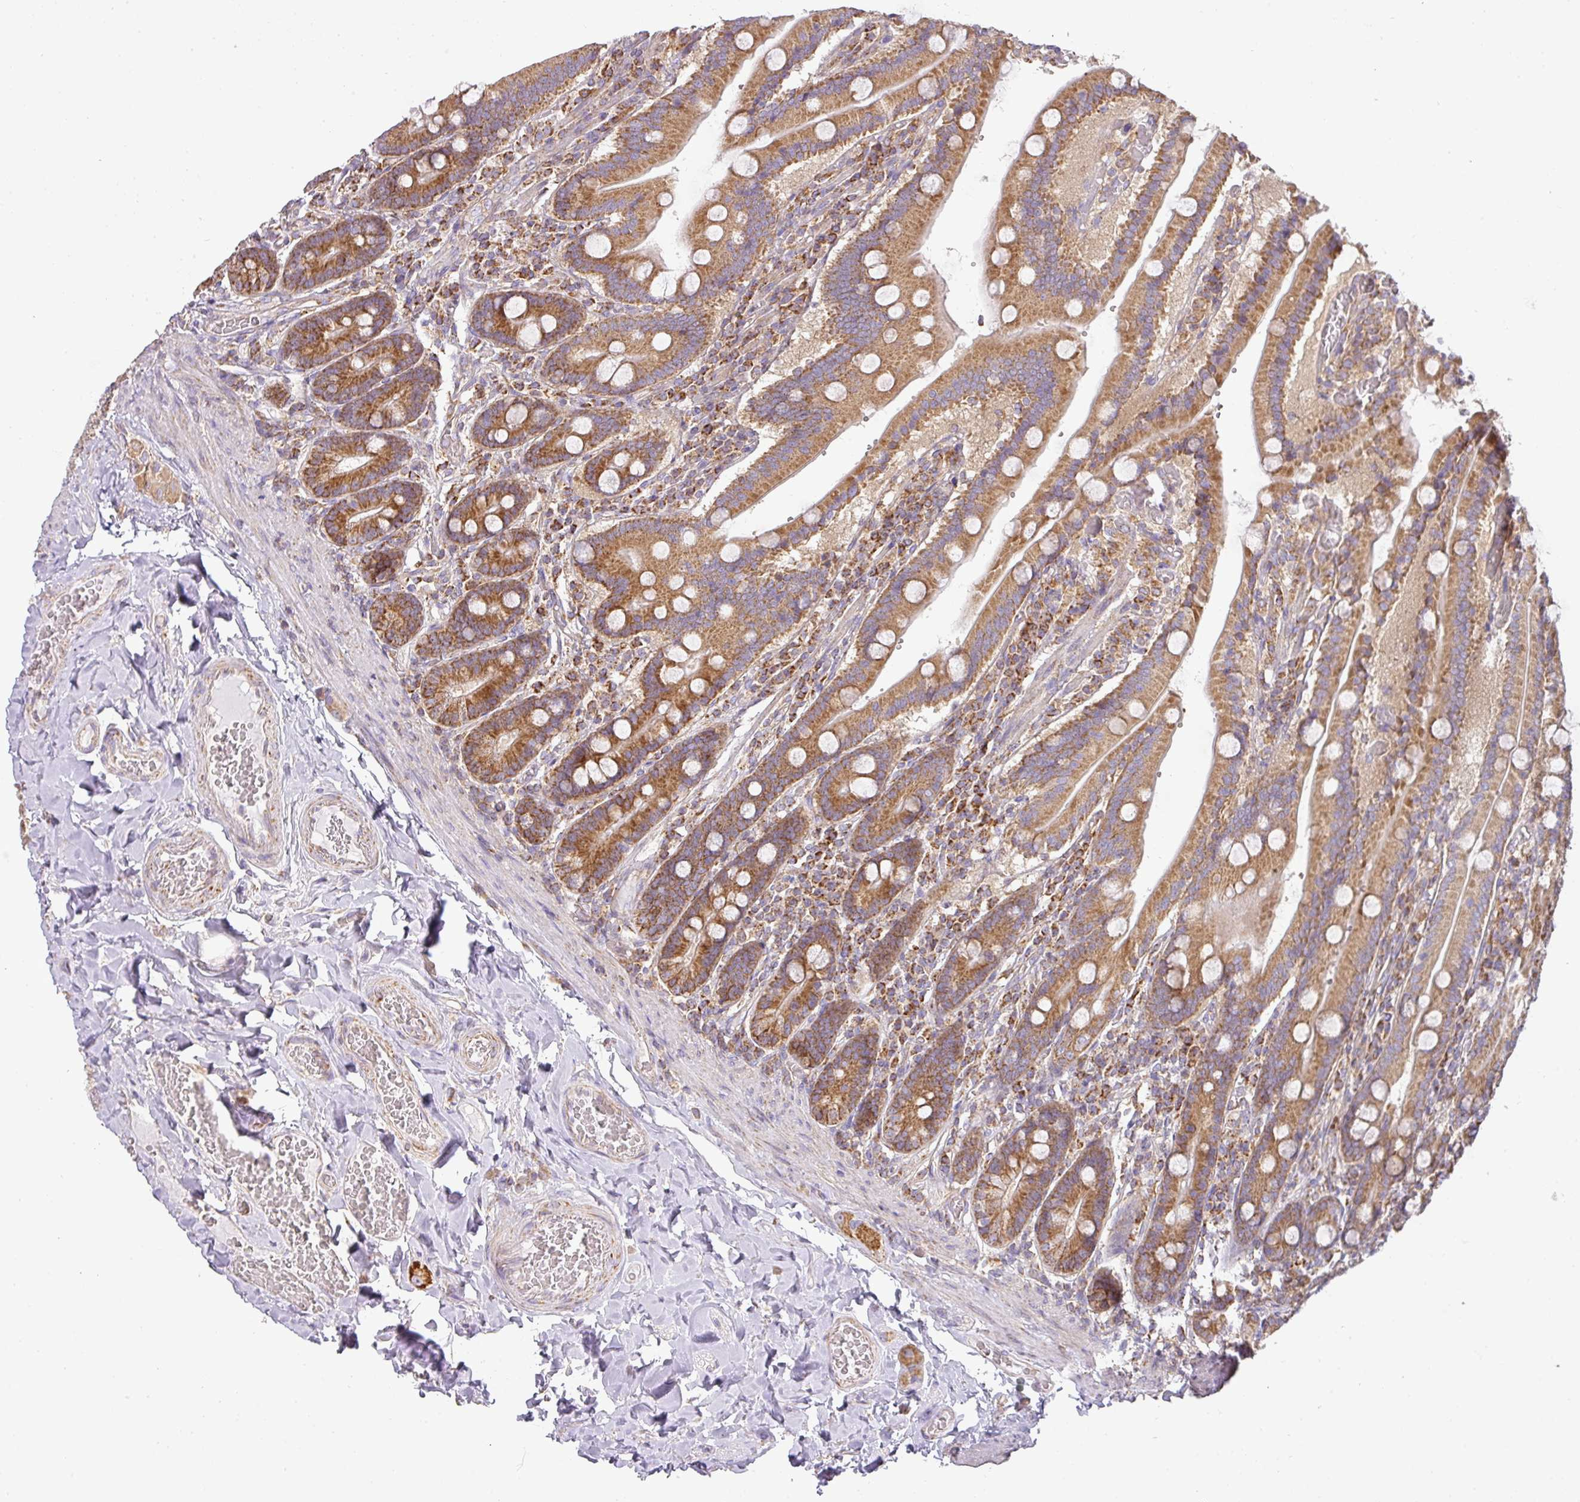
{"staining": {"intensity": "moderate", "quantity": ">75%", "location": "cytoplasmic/membranous"}, "tissue": "duodenum", "cell_type": "Glandular cells", "image_type": "normal", "snomed": [{"axis": "morphology", "description": "Normal tissue, NOS"}, {"axis": "topography", "description": "Duodenum"}], "caption": "Protein staining demonstrates moderate cytoplasmic/membranous staining in approximately >75% of glandular cells in normal duodenum.", "gene": "ZNF211", "patient": {"sex": "female", "age": 62}}